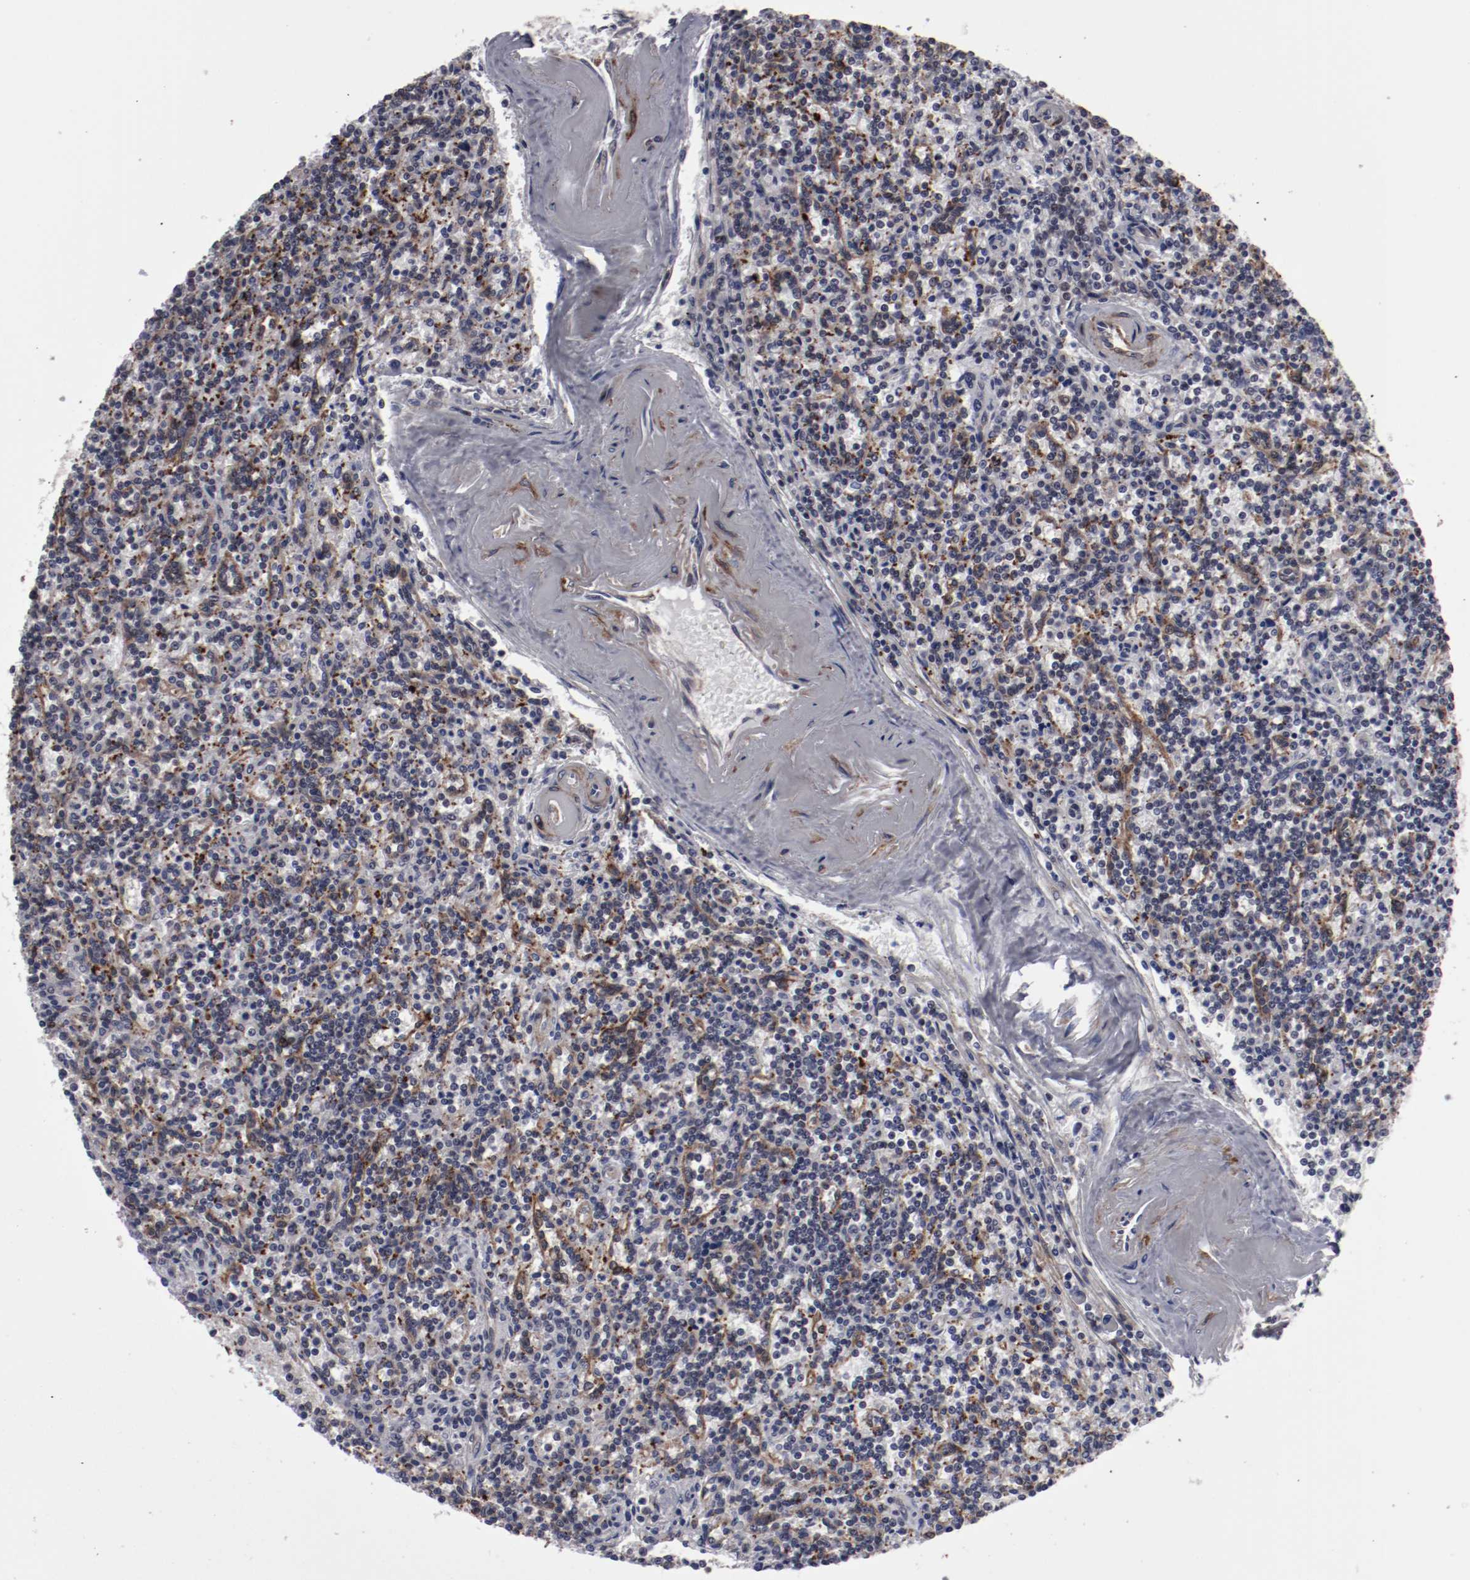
{"staining": {"intensity": "weak", "quantity": "25%-75%", "location": "cytoplasmic/membranous"}, "tissue": "lymphoma", "cell_type": "Tumor cells", "image_type": "cancer", "snomed": [{"axis": "morphology", "description": "Malignant lymphoma, non-Hodgkin's type, Low grade"}, {"axis": "topography", "description": "Spleen"}], "caption": "Immunohistochemistry (IHC) (DAB (3,3'-diaminobenzidine)) staining of lymphoma reveals weak cytoplasmic/membranous protein positivity in approximately 25%-75% of tumor cells. Nuclei are stained in blue.", "gene": "LEF1", "patient": {"sex": "male", "age": 73}}